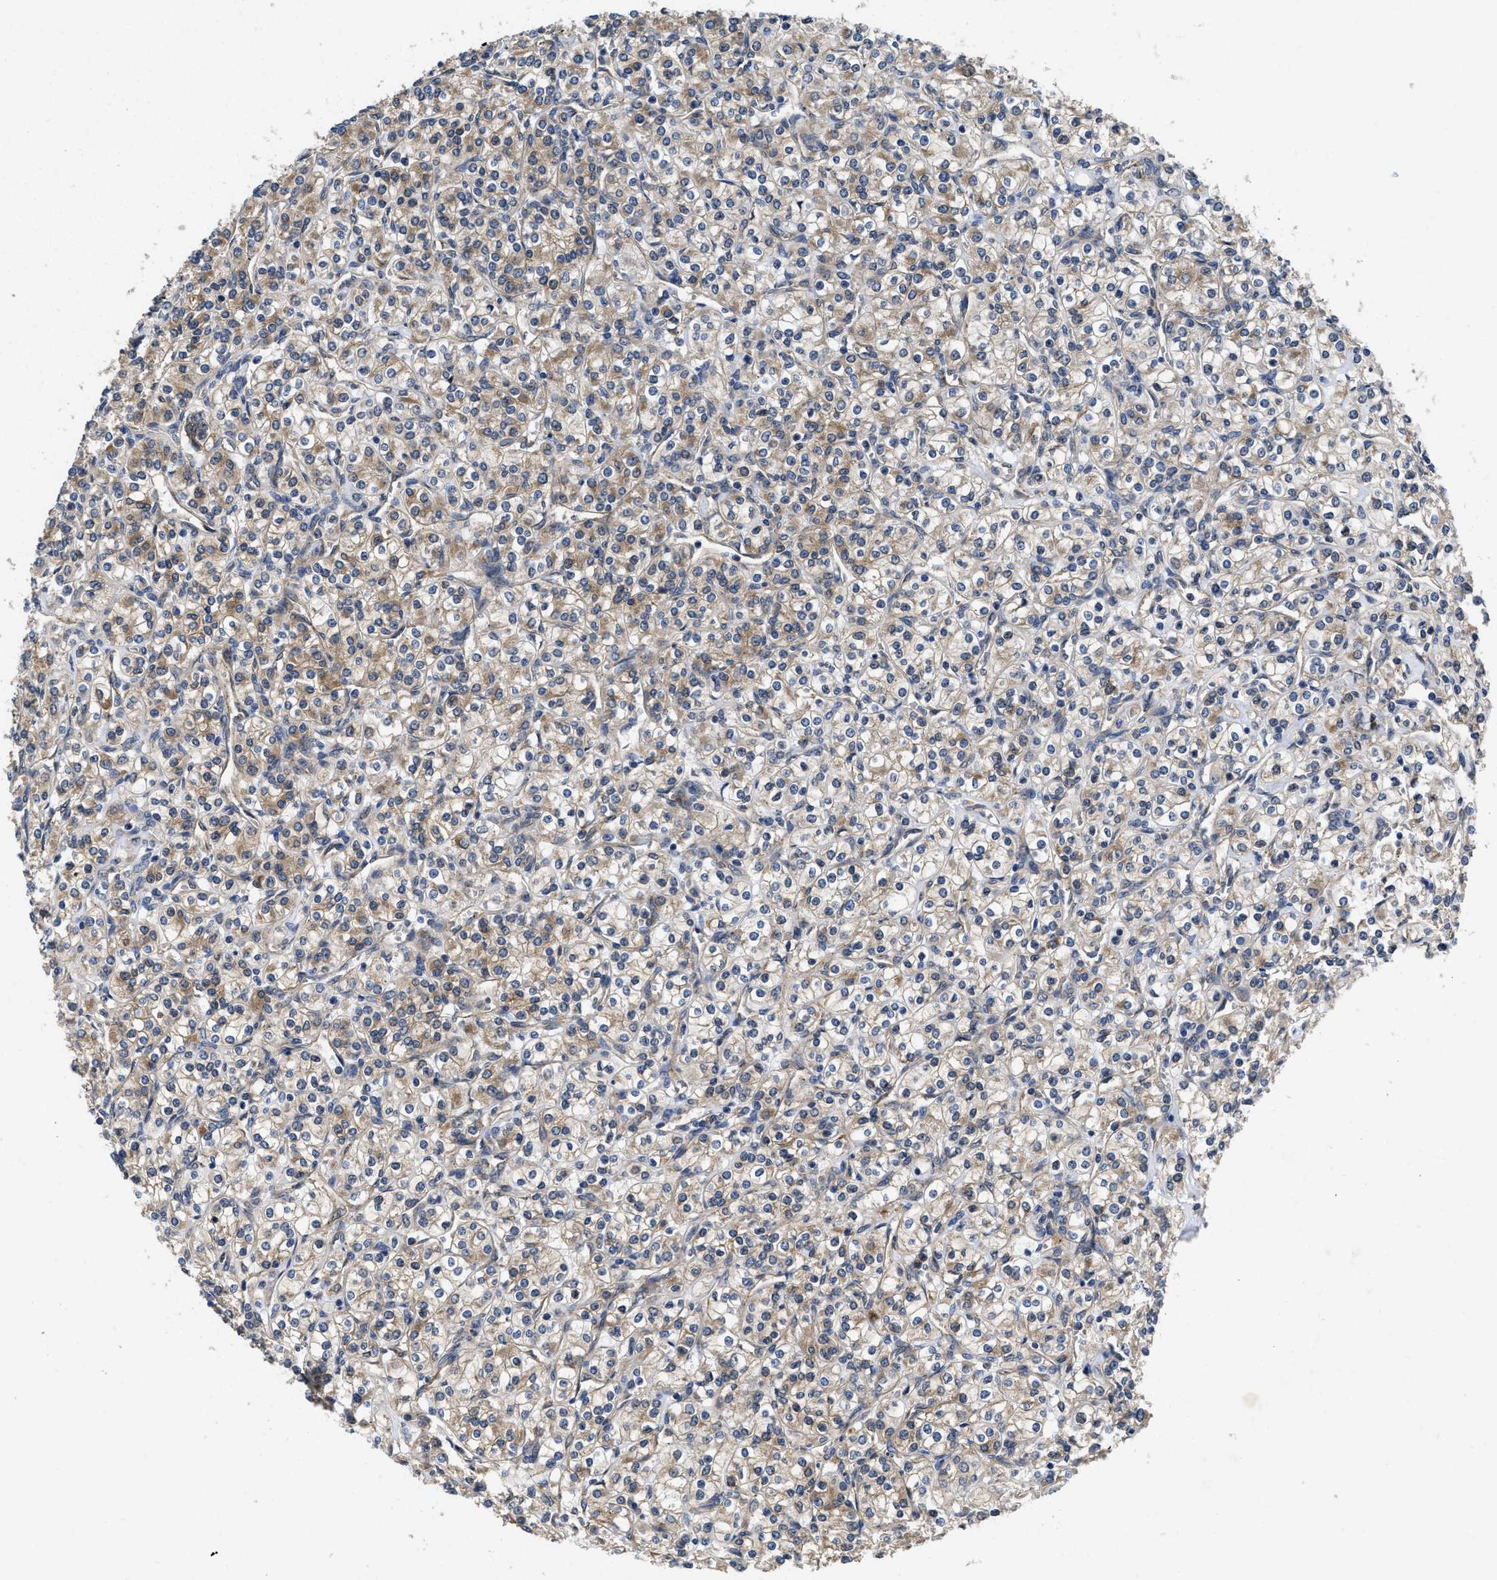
{"staining": {"intensity": "weak", "quantity": ">75%", "location": "cytoplasmic/membranous"}, "tissue": "renal cancer", "cell_type": "Tumor cells", "image_type": "cancer", "snomed": [{"axis": "morphology", "description": "Adenocarcinoma, NOS"}, {"axis": "topography", "description": "Kidney"}], "caption": "Brown immunohistochemical staining in adenocarcinoma (renal) displays weak cytoplasmic/membranous expression in about >75% of tumor cells. (IHC, brightfield microscopy, high magnification).", "gene": "PKD2", "patient": {"sex": "male", "age": 77}}